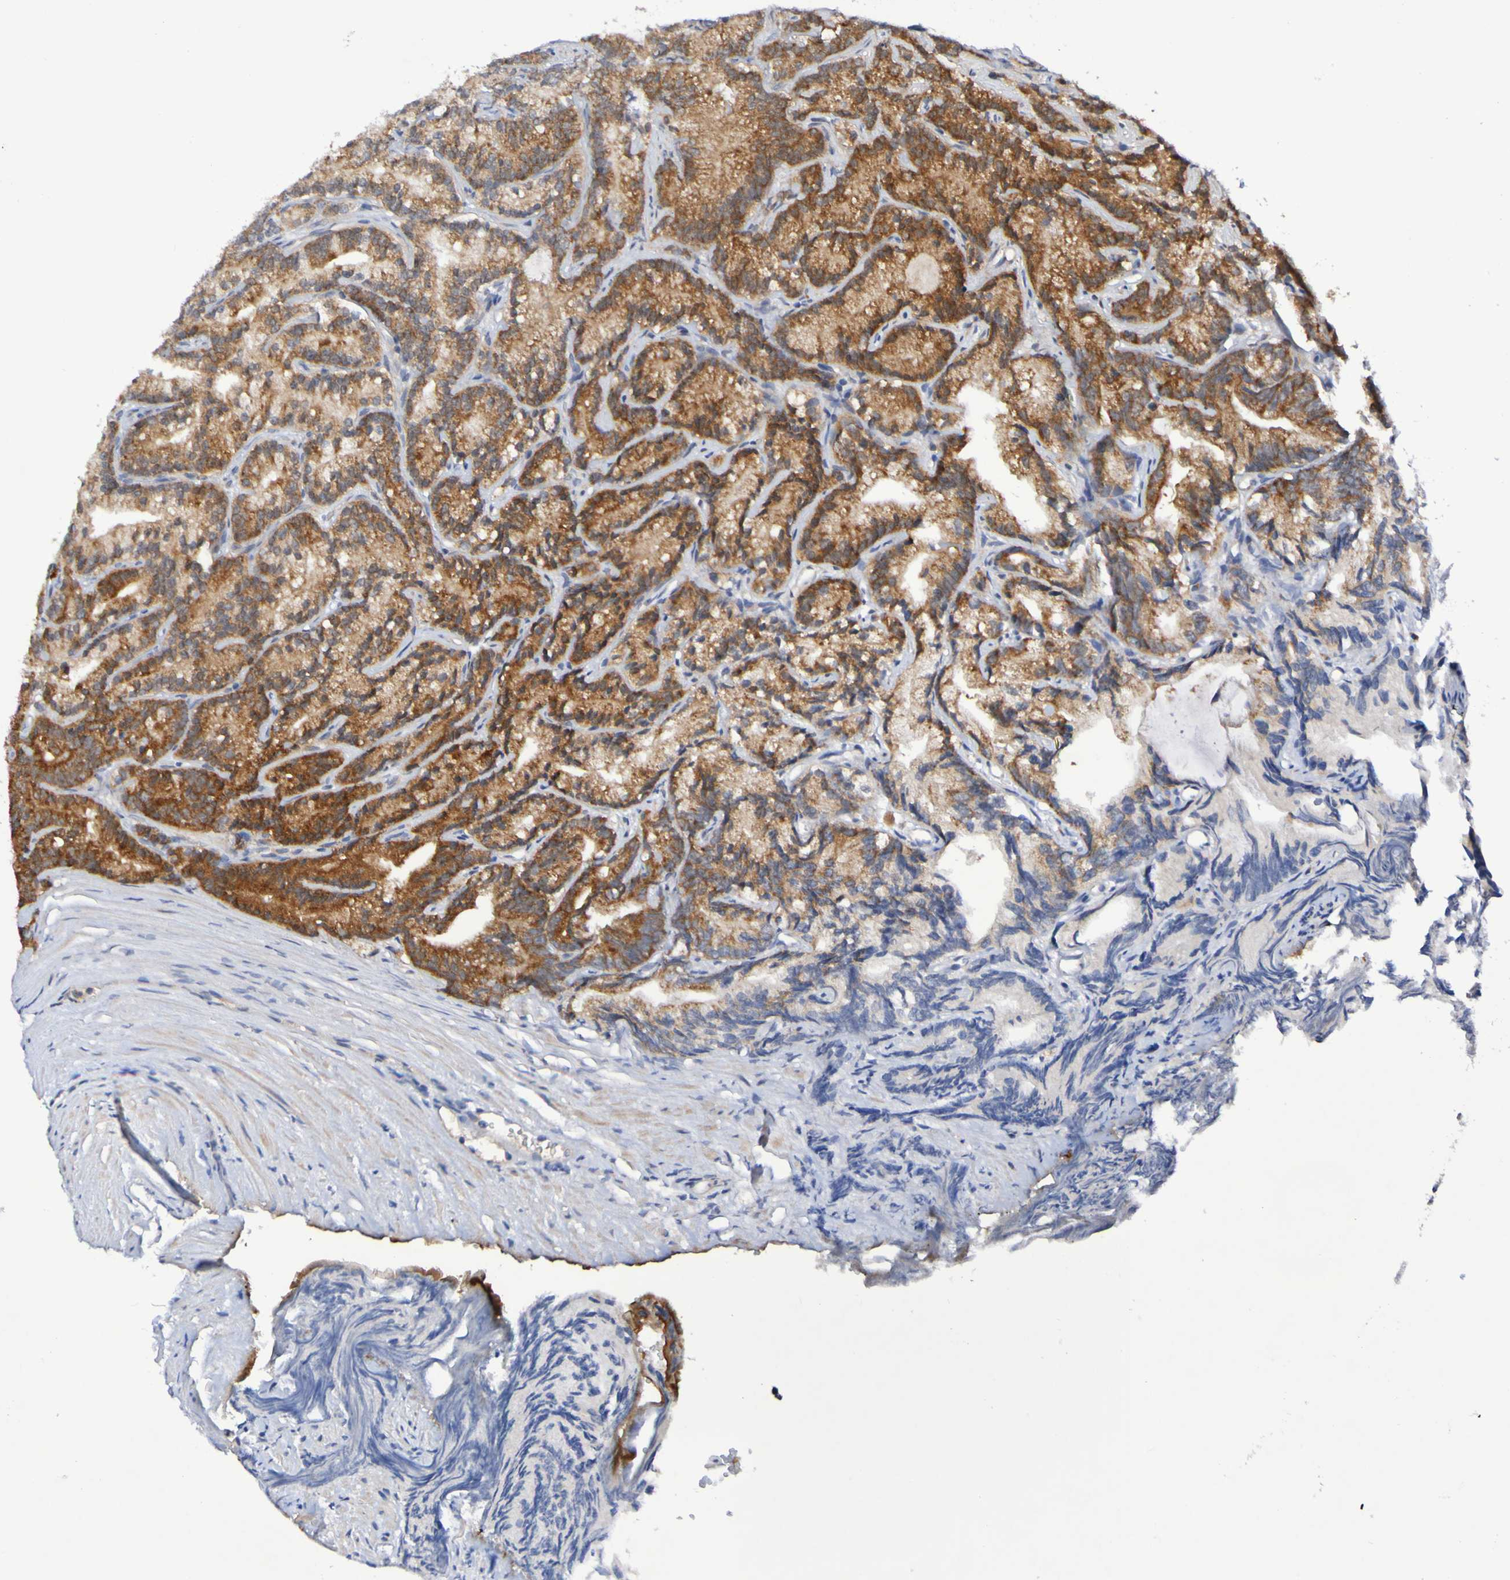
{"staining": {"intensity": "strong", "quantity": "25%-75%", "location": "cytoplasmic/membranous"}, "tissue": "prostate cancer", "cell_type": "Tumor cells", "image_type": "cancer", "snomed": [{"axis": "morphology", "description": "Adenocarcinoma, Low grade"}, {"axis": "topography", "description": "Prostate"}], "caption": "A histopathology image of prostate cancer (adenocarcinoma (low-grade)) stained for a protein displays strong cytoplasmic/membranous brown staining in tumor cells.", "gene": "PTP4A2", "patient": {"sex": "male", "age": 89}}